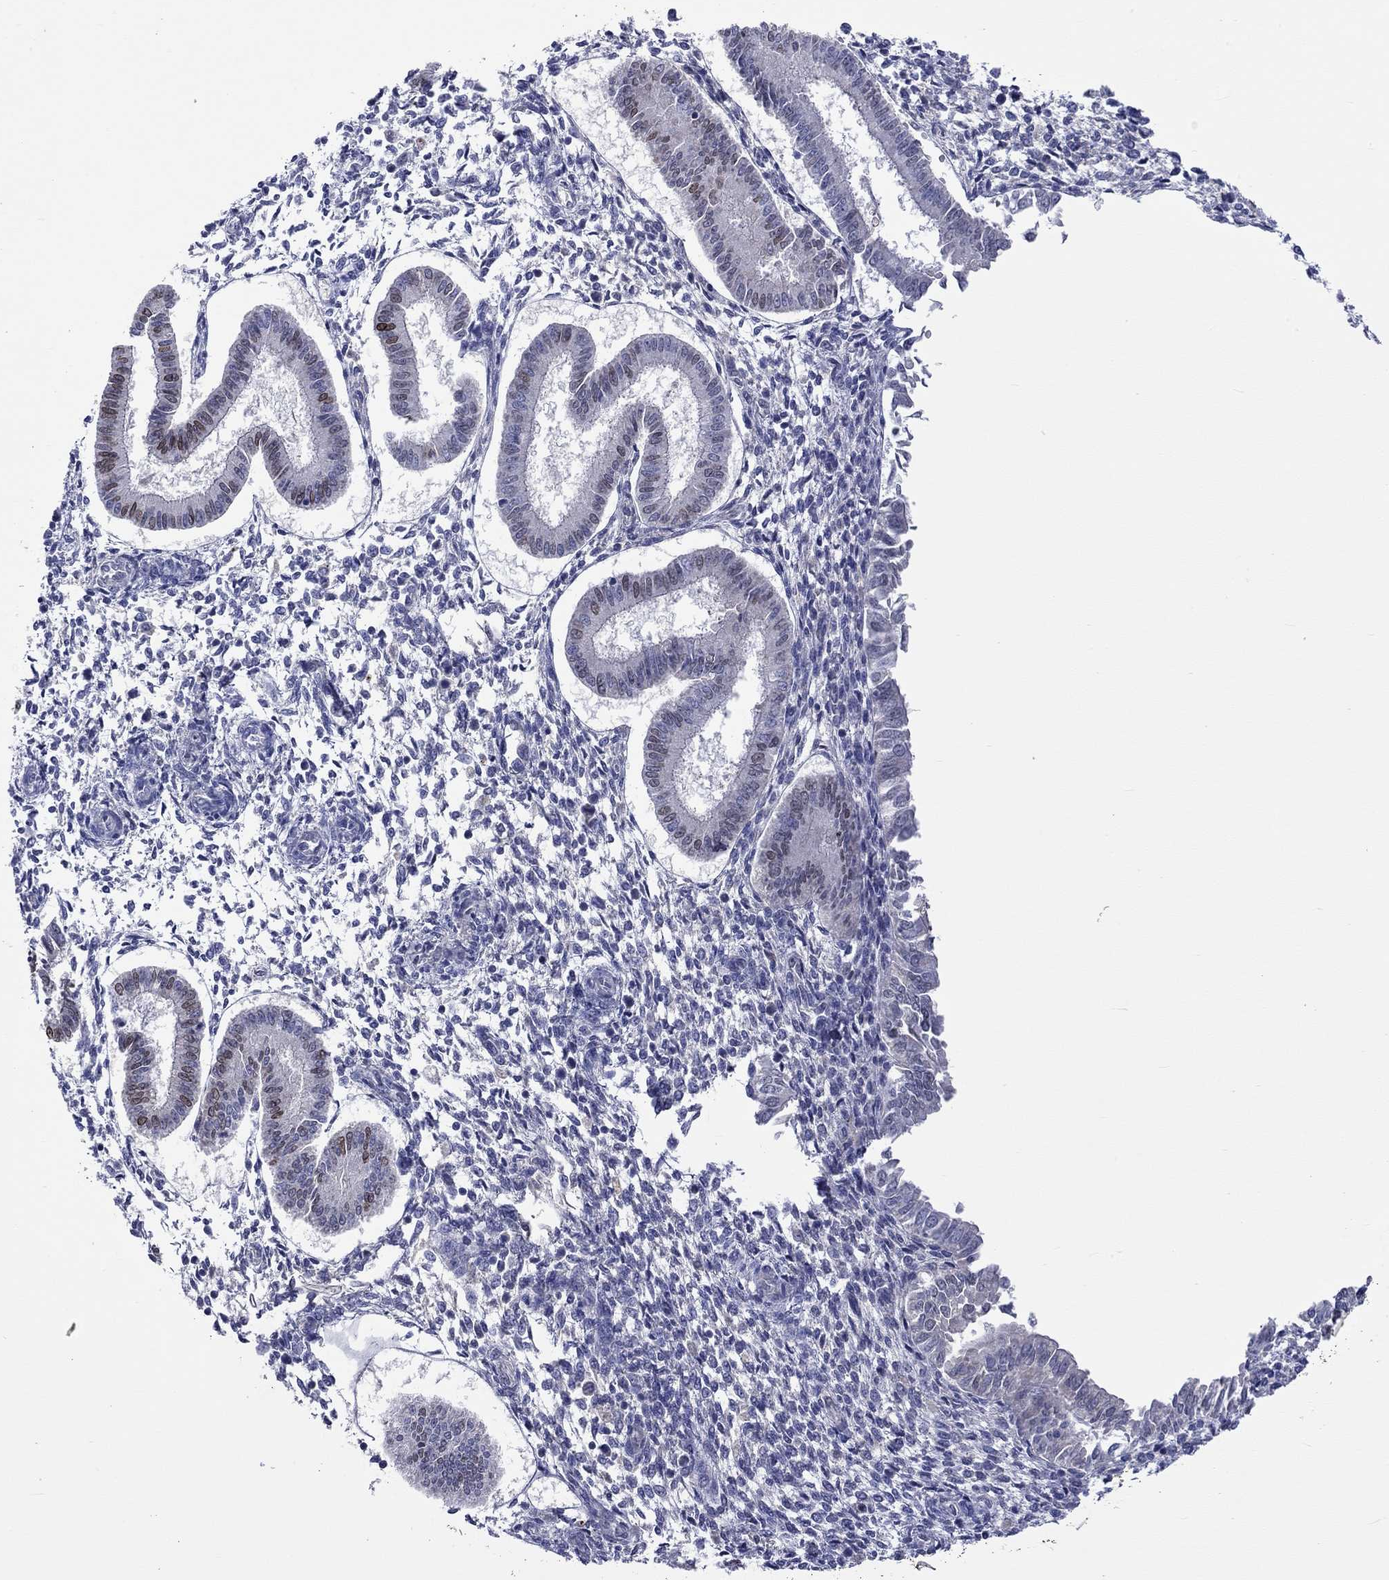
{"staining": {"intensity": "negative", "quantity": "none", "location": "none"}, "tissue": "endometrium", "cell_type": "Cells in endometrial stroma", "image_type": "normal", "snomed": [{"axis": "morphology", "description": "Normal tissue, NOS"}, {"axis": "topography", "description": "Endometrium"}], "caption": "High magnification brightfield microscopy of benign endometrium stained with DAB (3,3'-diaminobenzidine) (brown) and counterstained with hematoxylin (blue): cells in endometrial stroma show no significant positivity. (DAB (3,3'-diaminobenzidine) IHC, high magnification).", "gene": "LRFN4", "patient": {"sex": "female", "age": 43}}